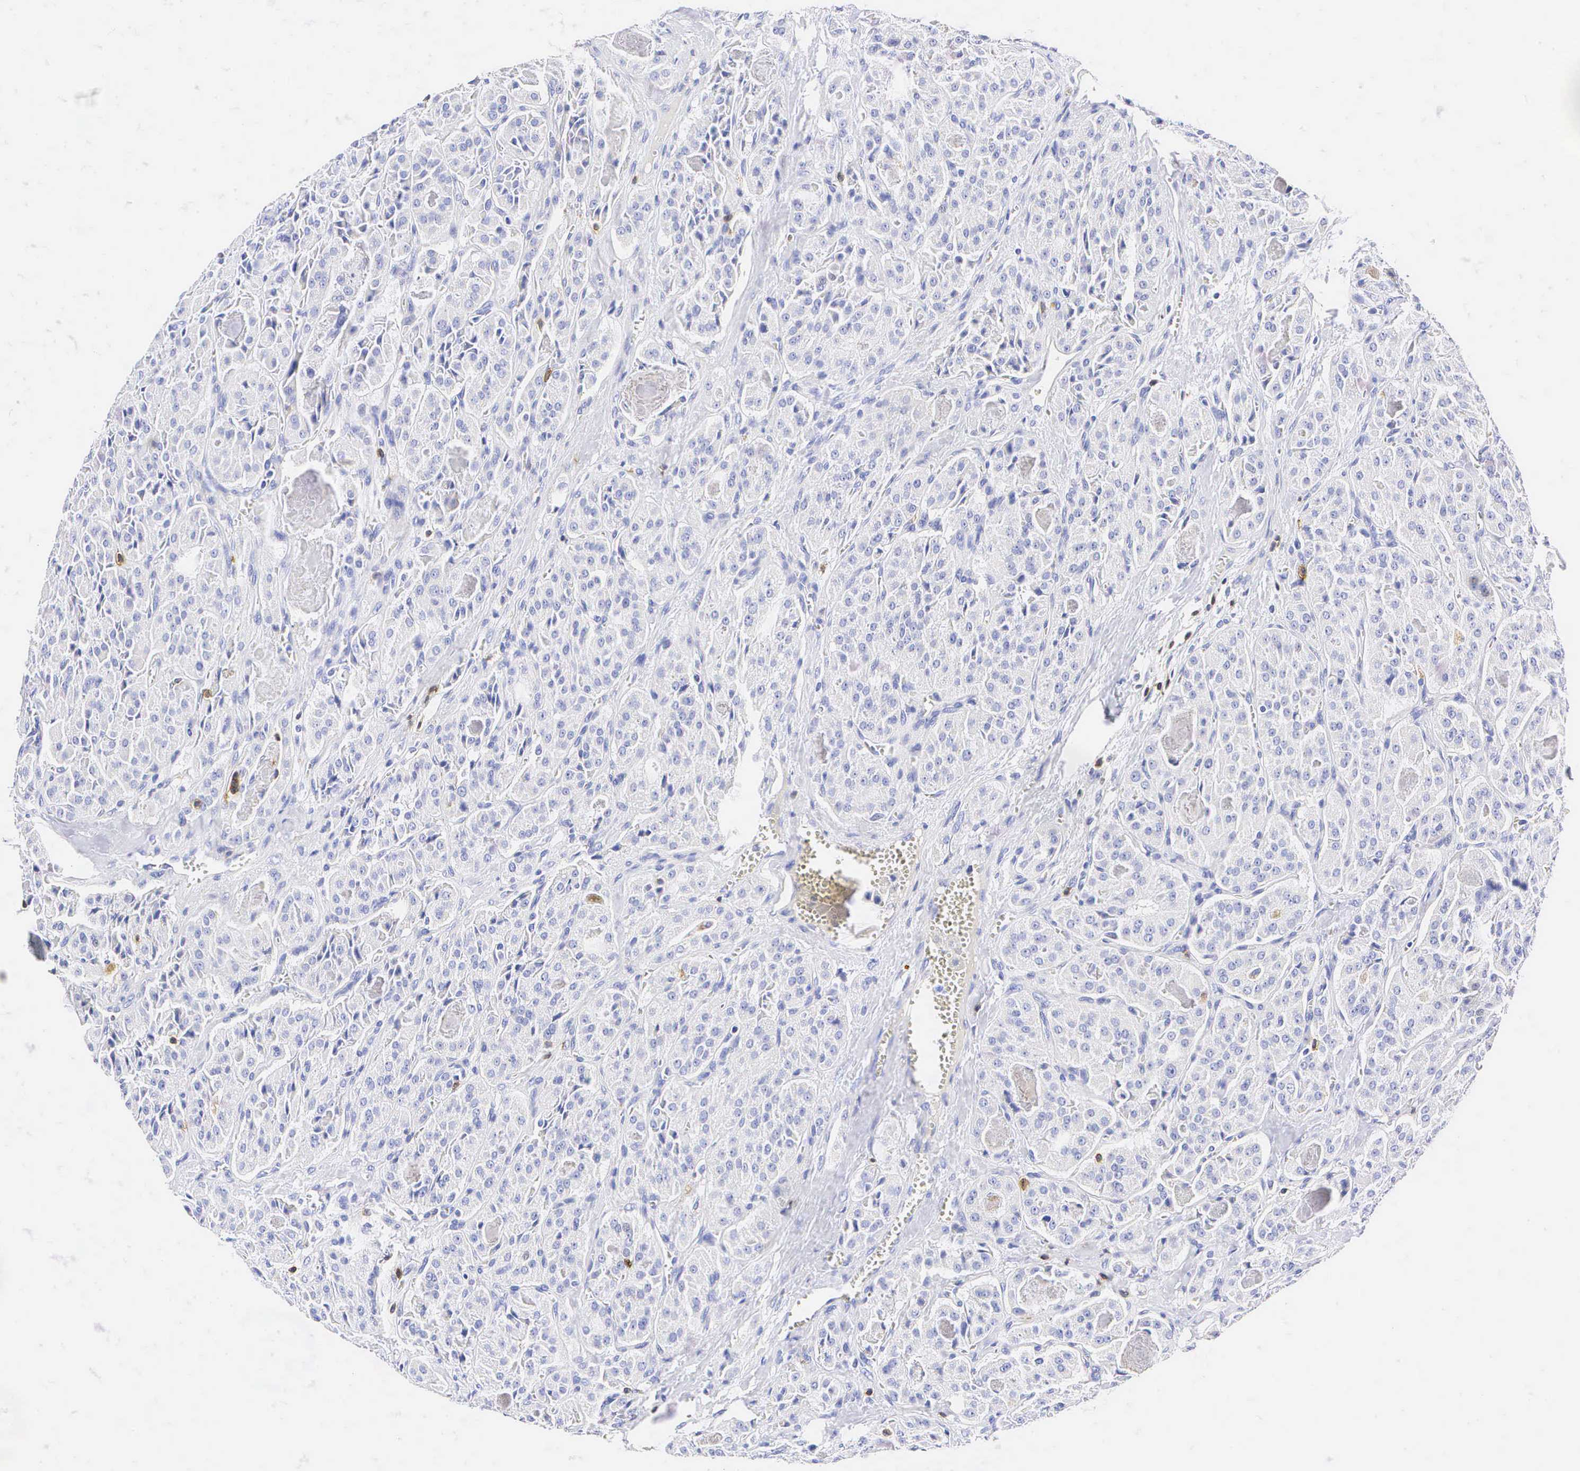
{"staining": {"intensity": "negative", "quantity": "none", "location": "none"}, "tissue": "thyroid cancer", "cell_type": "Tumor cells", "image_type": "cancer", "snomed": [{"axis": "morphology", "description": "Carcinoma, NOS"}, {"axis": "topography", "description": "Thyroid gland"}], "caption": "This is an immunohistochemistry (IHC) histopathology image of human carcinoma (thyroid). There is no staining in tumor cells.", "gene": "CD3E", "patient": {"sex": "male", "age": 76}}